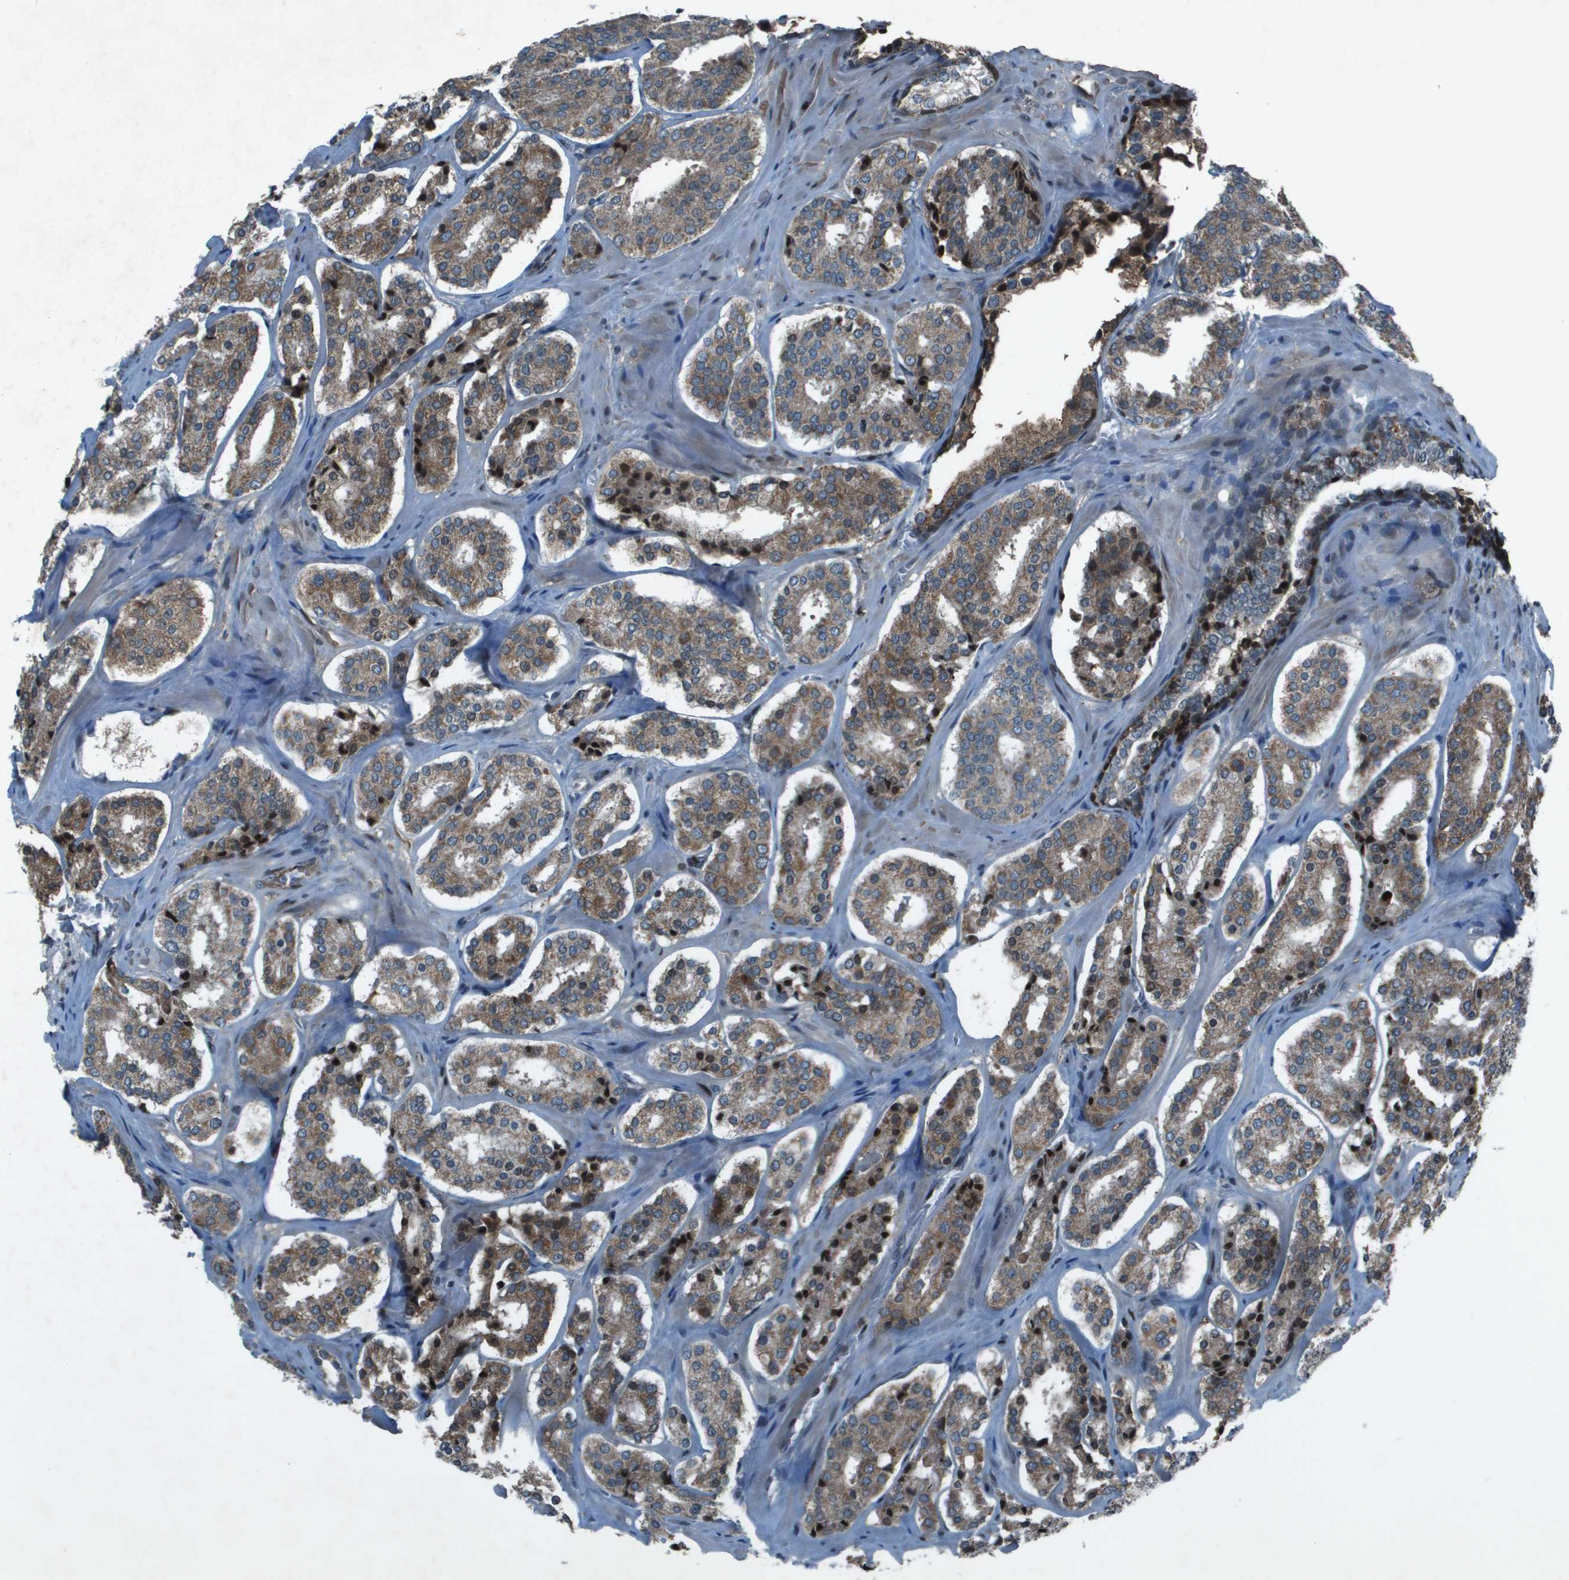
{"staining": {"intensity": "moderate", "quantity": ">75%", "location": "cytoplasmic/membranous,nuclear"}, "tissue": "prostate cancer", "cell_type": "Tumor cells", "image_type": "cancer", "snomed": [{"axis": "morphology", "description": "Adenocarcinoma, High grade"}, {"axis": "topography", "description": "Prostate"}], "caption": "Immunohistochemical staining of prostate cancer (high-grade adenocarcinoma) demonstrates moderate cytoplasmic/membranous and nuclear protein expression in about >75% of tumor cells. (brown staining indicates protein expression, while blue staining denotes nuclei).", "gene": "CXCL12", "patient": {"sex": "male", "age": 60}}